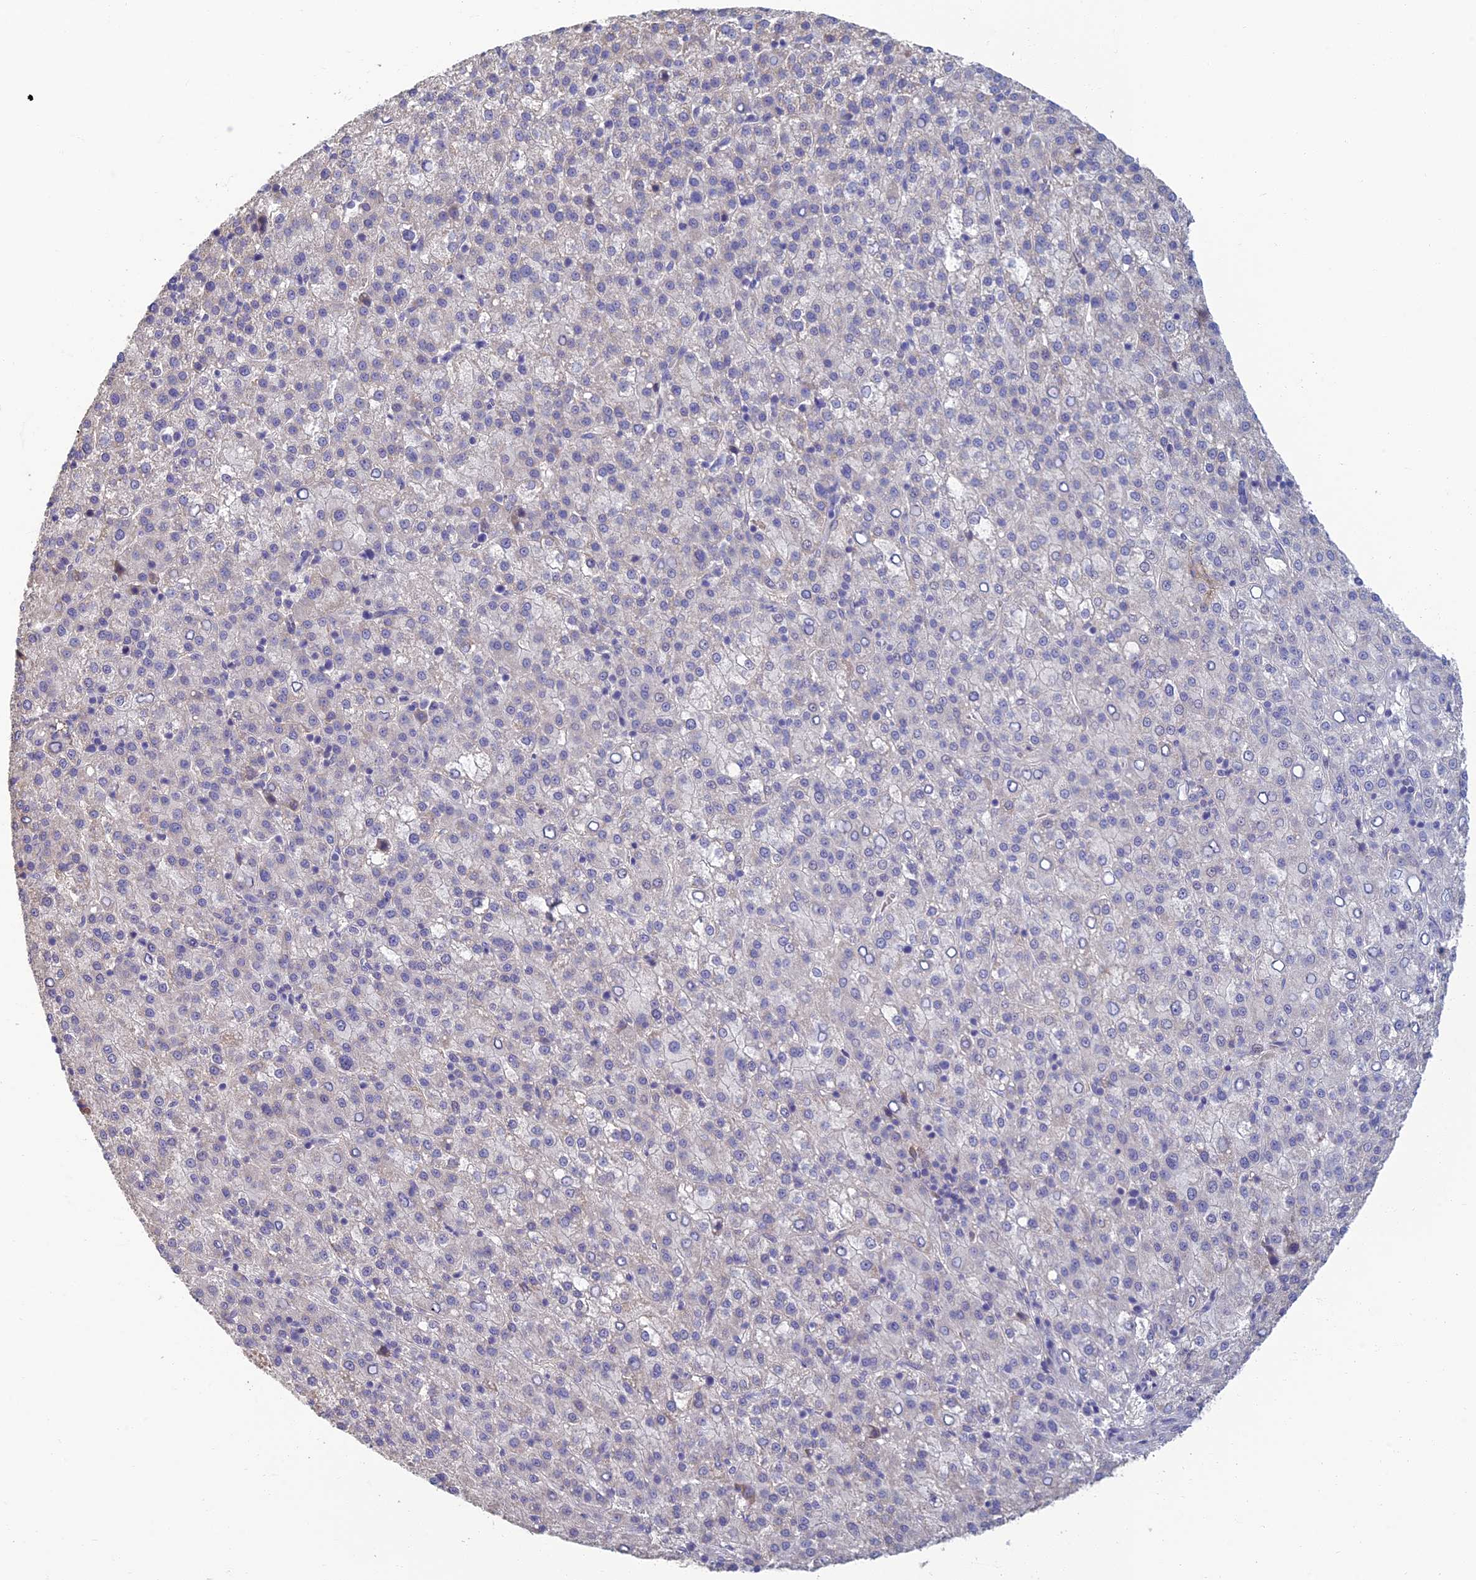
{"staining": {"intensity": "negative", "quantity": "none", "location": "none"}, "tissue": "liver cancer", "cell_type": "Tumor cells", "image_type": "cancer", "snomed": [{"axis": "morphology", "description": "Carcinoma, Hepatocellular, NOS"}, {"axis": "topography", "description": "Liver"}], "caption": "Immunohistochemistry histopathology image of liver cancer stained for a protein (brown), which demonstrates no positivity in tumor cells.", "gene": "NEURL1", "patient": {"sex": "female", "age": 58}}